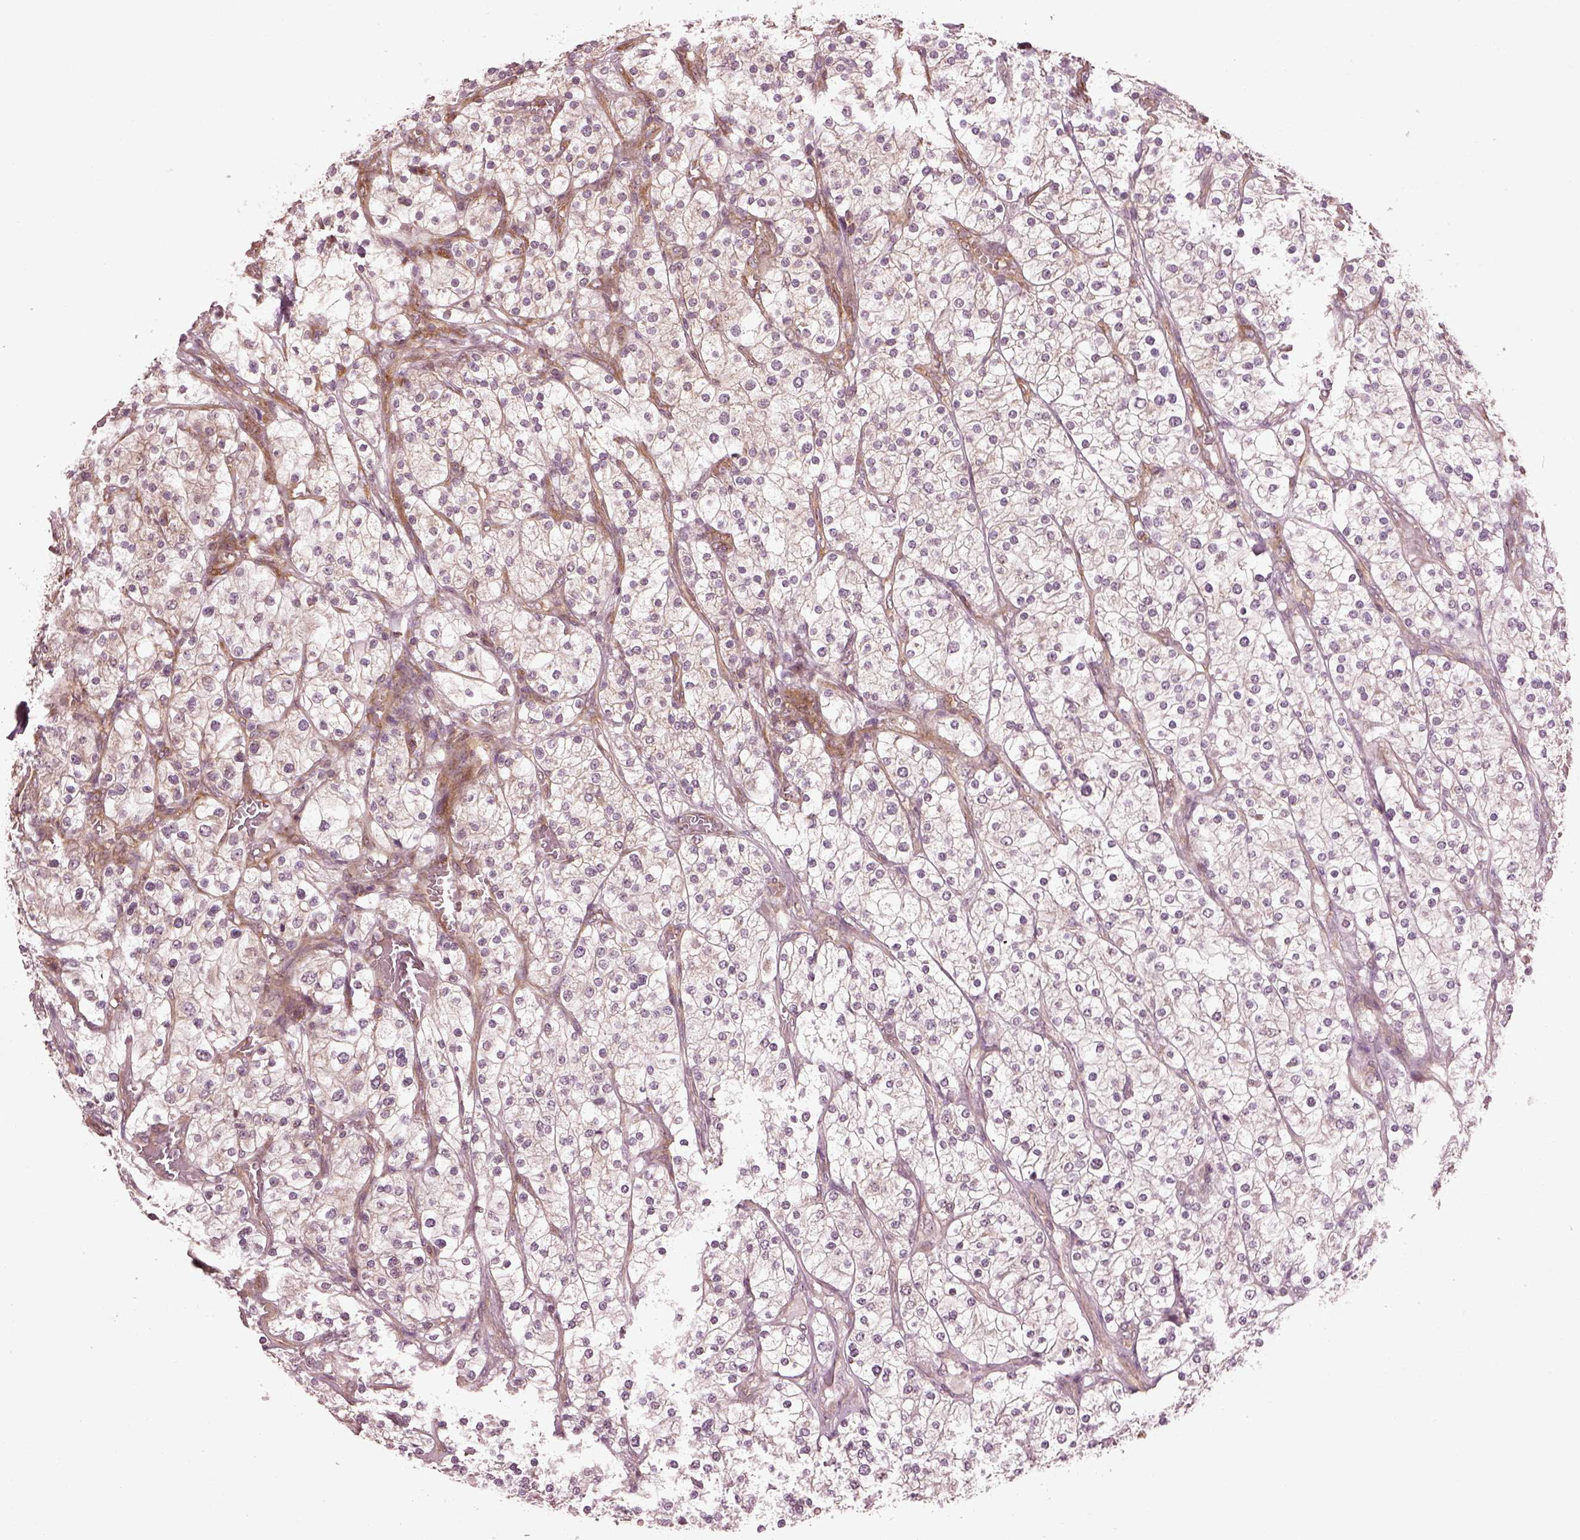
{"staining": {"intensity": "negative", "quantity": "none", "location": "none"}, "tissue": "renal cancer", "cell_type": "Tumor cells", "image_type": "cancer", "snomed": [{"axis": "morphology", "description": "Adenocarcinoma, NOS"}, {"axis": "topography", "description": "Kidney"}], "caption": "Immunohistochemical staining of human renal cancer (adenocarcinoma) demonstrates no significant positivity in tumor cells.", "gene": "LSM14A", "patient": {"sex": "male", "age": 80}}